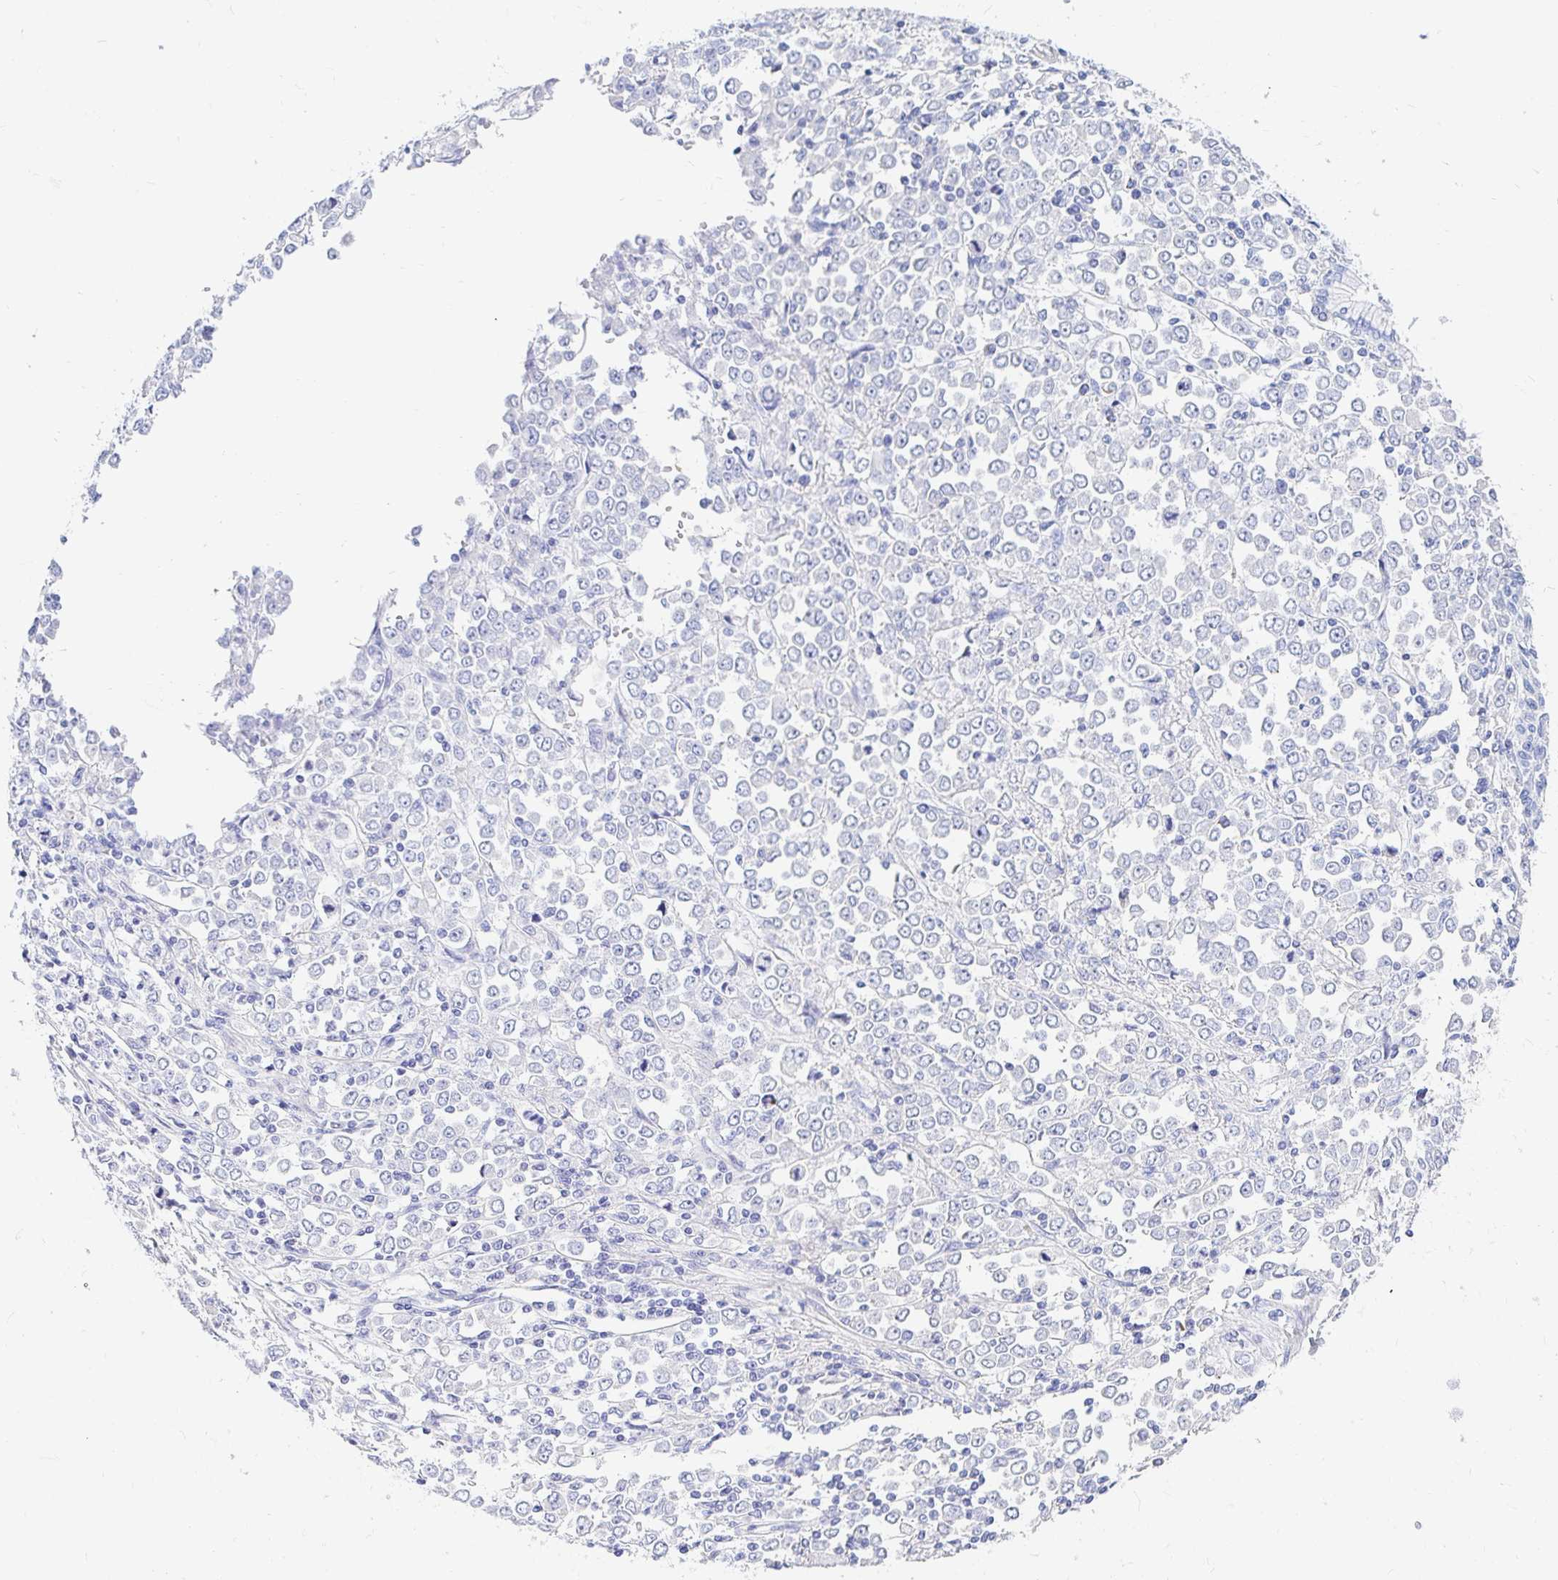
{"staining": {"intensity": "negative", "quantity": "none", "location": "none"}, "tissue": "stomach cancer", "cell_type": "Tumor cells", "image_type": "cancer", "snomed": [{"axis": "morphology", "description": "Adenocarcinoma, NOS"}, {"axis": "topography", "description": "Stomach, upper"}], "caption": "An image of human adenocarcinoma (stomach) is negative for staining in tumor cells.", "gene": "NR2E1", "patient": {"sex": "male", "age": 70}}